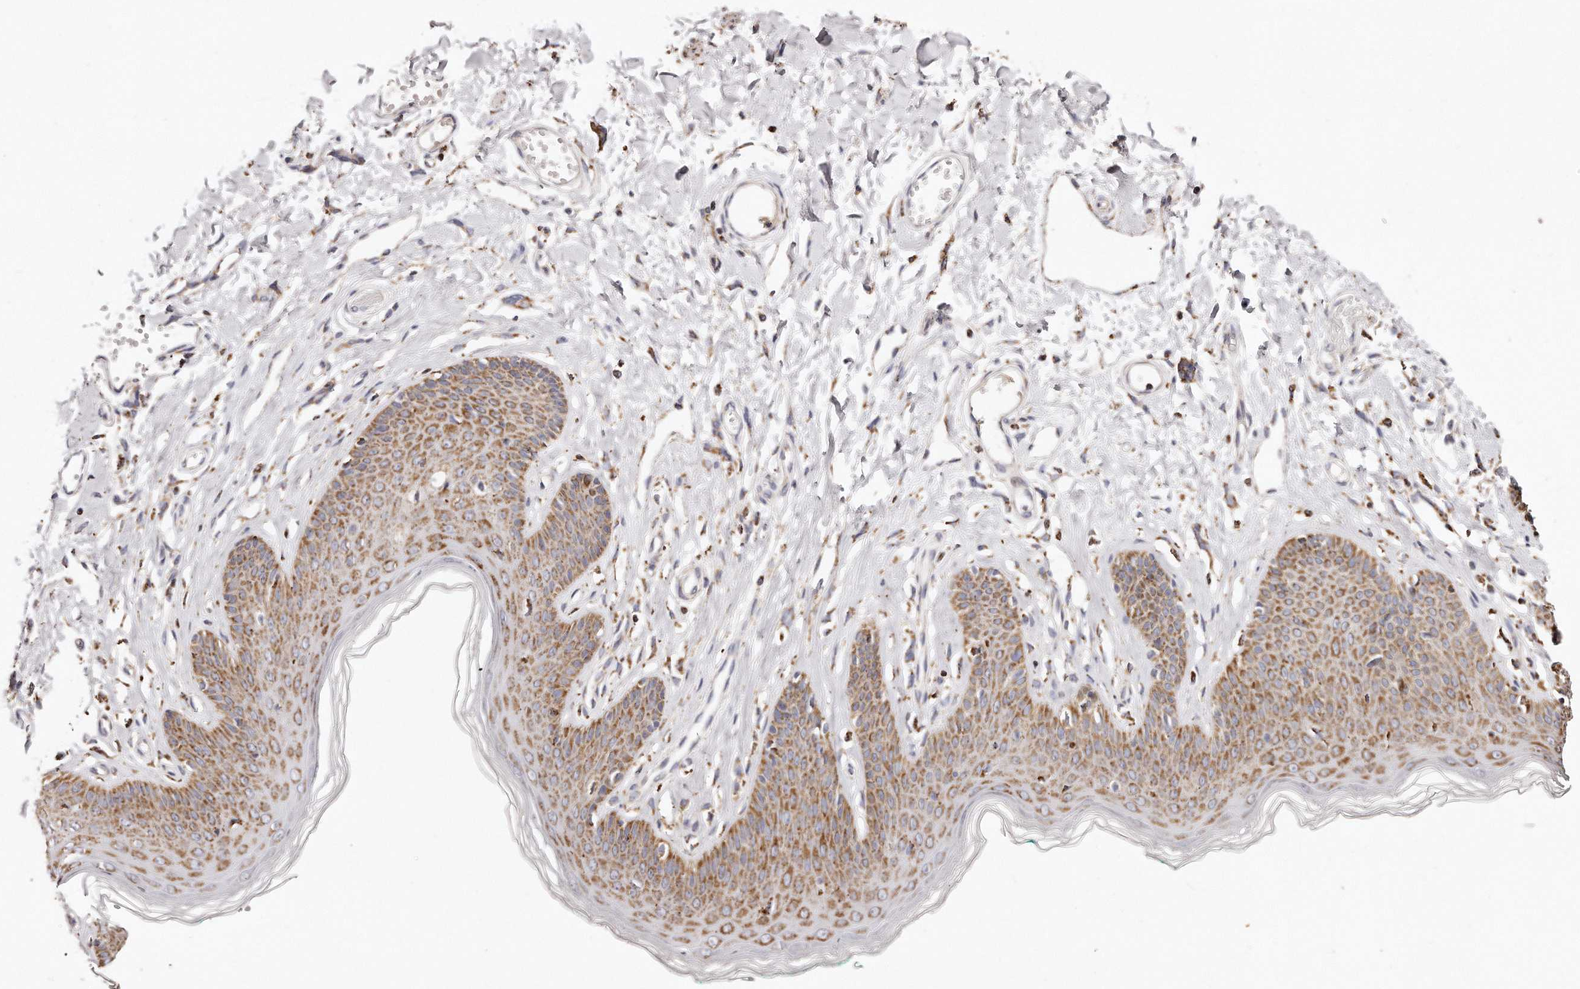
{"staining": {"intensity": "moderate", "quantity": ">75%", "location": "cytoplasmic/membranous"}, "tissue": "skin", "cell_type": "Epidermal cells", "image_type": "normal", "snomed": [{"axis": "morphology", "description": "Normal tissue, NOS"}, {"axis": "morphology", "description": "Squamous cell carcinoma, NOS"}, {"axis": "topography", "description": "Vulva"}], "caption": "The histopathology image reveals immunohistochemical staining of benign skin. There is moderate cytoplasmic/membranous staining is appreciated in approximately >75% of epidermal cells.", "gene": "RTKN", "patient": {"sex": "female", "age": 85}}